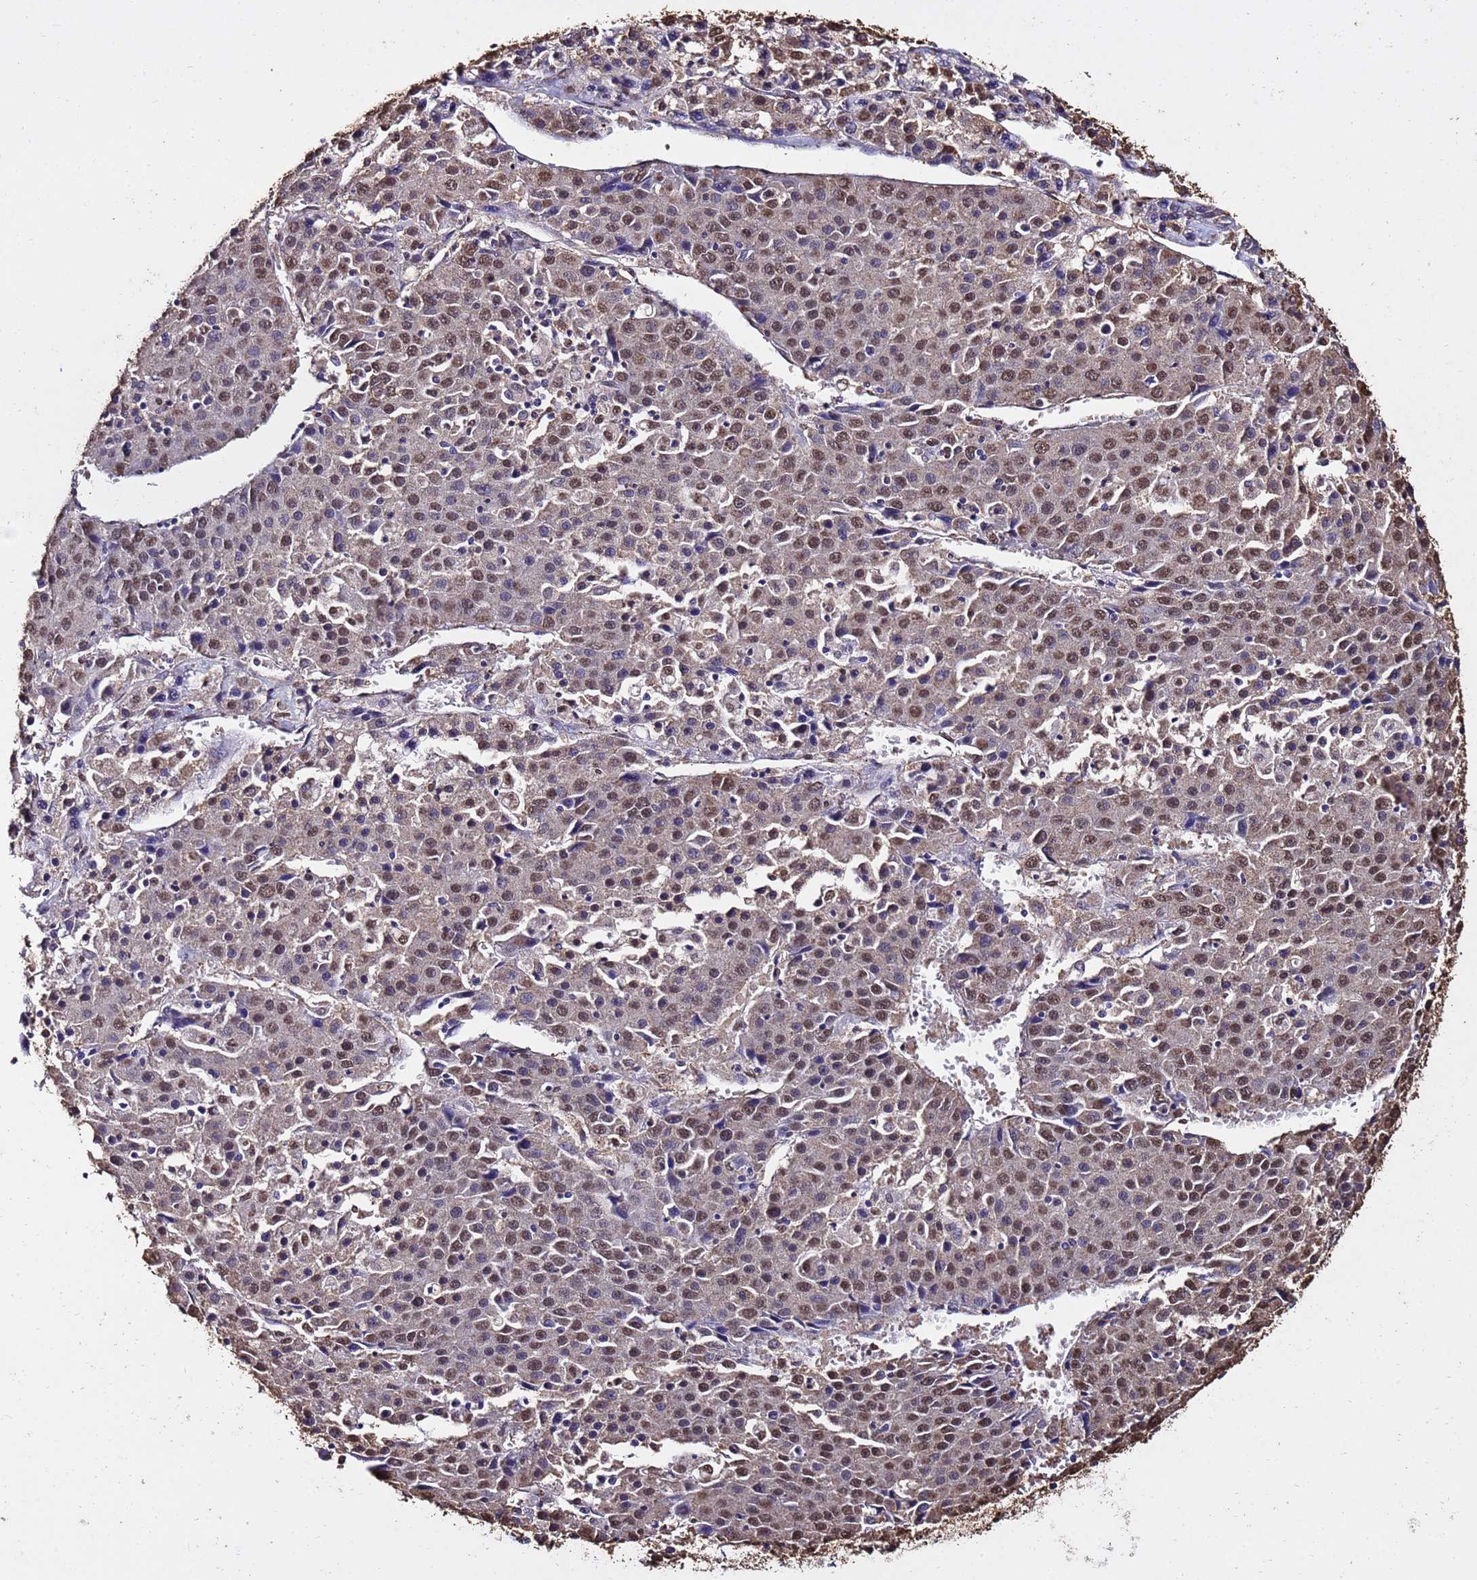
{"staining": {"intensity": "moderate", "quantity": ">75%", "location": "nuclear"}, "tissue": "liver cancer", "cell_type": "Tumor cells", "image_type": "cancer", "snomed": [{"axis": "morphology", "description": "Carcinoma, Hepatocellular, NOS"}, {"axis": "topography", "description": "Liver"}], "caption": "Protein staining of liver cancer tissue displays moderate nuclear positivity in approximately >75% of tumor cells. The staining is performed using DAB brown chromogen to label protein expression. The nuclei are counter-stained blue using hematoxylin.", "gene": "TRIP6", "patient": {"sex": "male", "age": 55}}